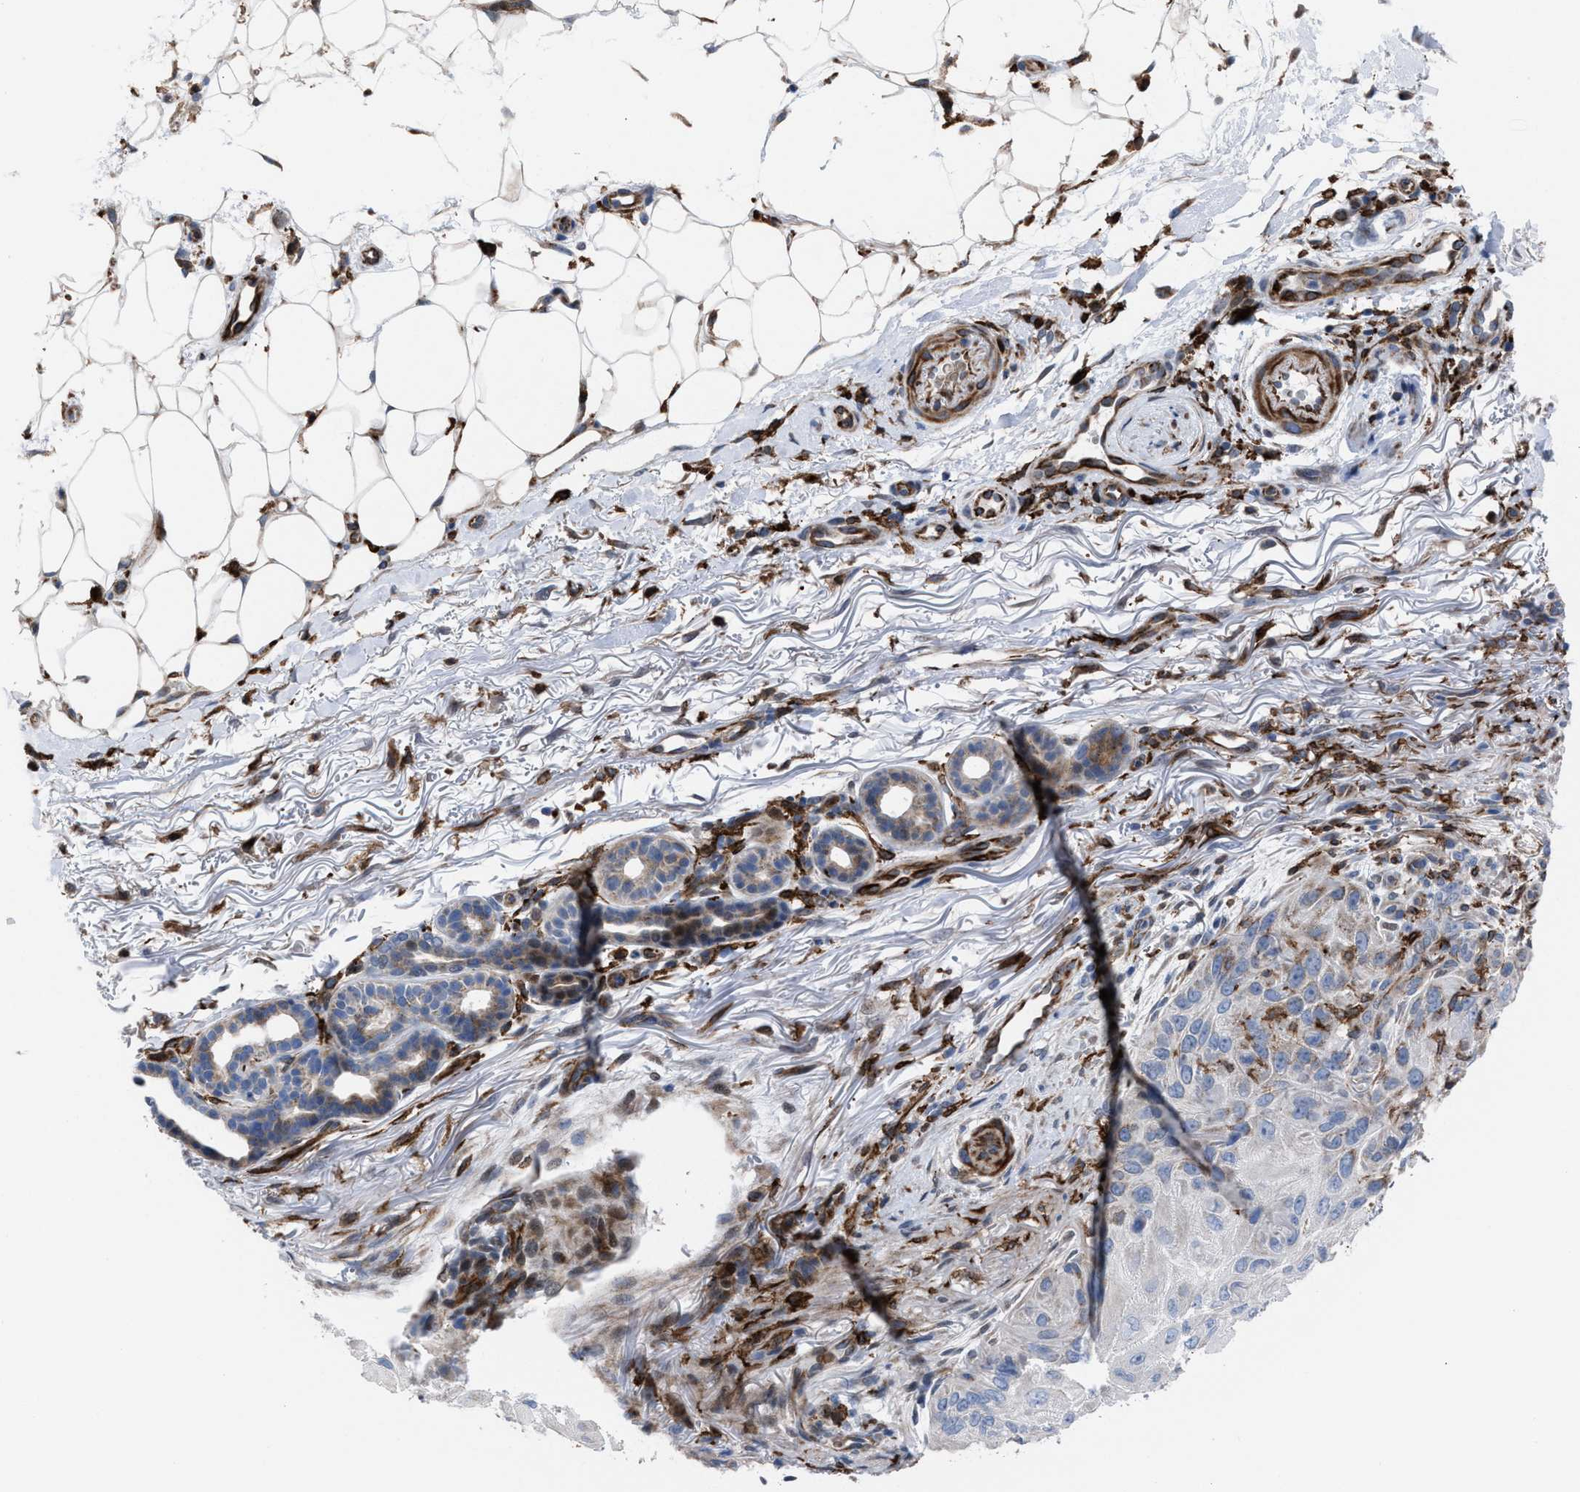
{"staining": {"intensity": "negative", "quantity": "none", "location": "none"}, "tissue": "skin cancer", "cell_type": "Tumor cells", "image_type": "cancer", "snomed": [{"axis": "morphology", "description": "Squamous cell carcinoma, NOS"}, {"axis": "topography", "description": "Skin"}], "caption": "Human squamous cell carcinoma (skin) stained for a protein using immunohistochemistry (IHC) shows no expression in tumor cells.", "gene": "SLC47A1", "patient": {"sex": "female", "age": 77}}